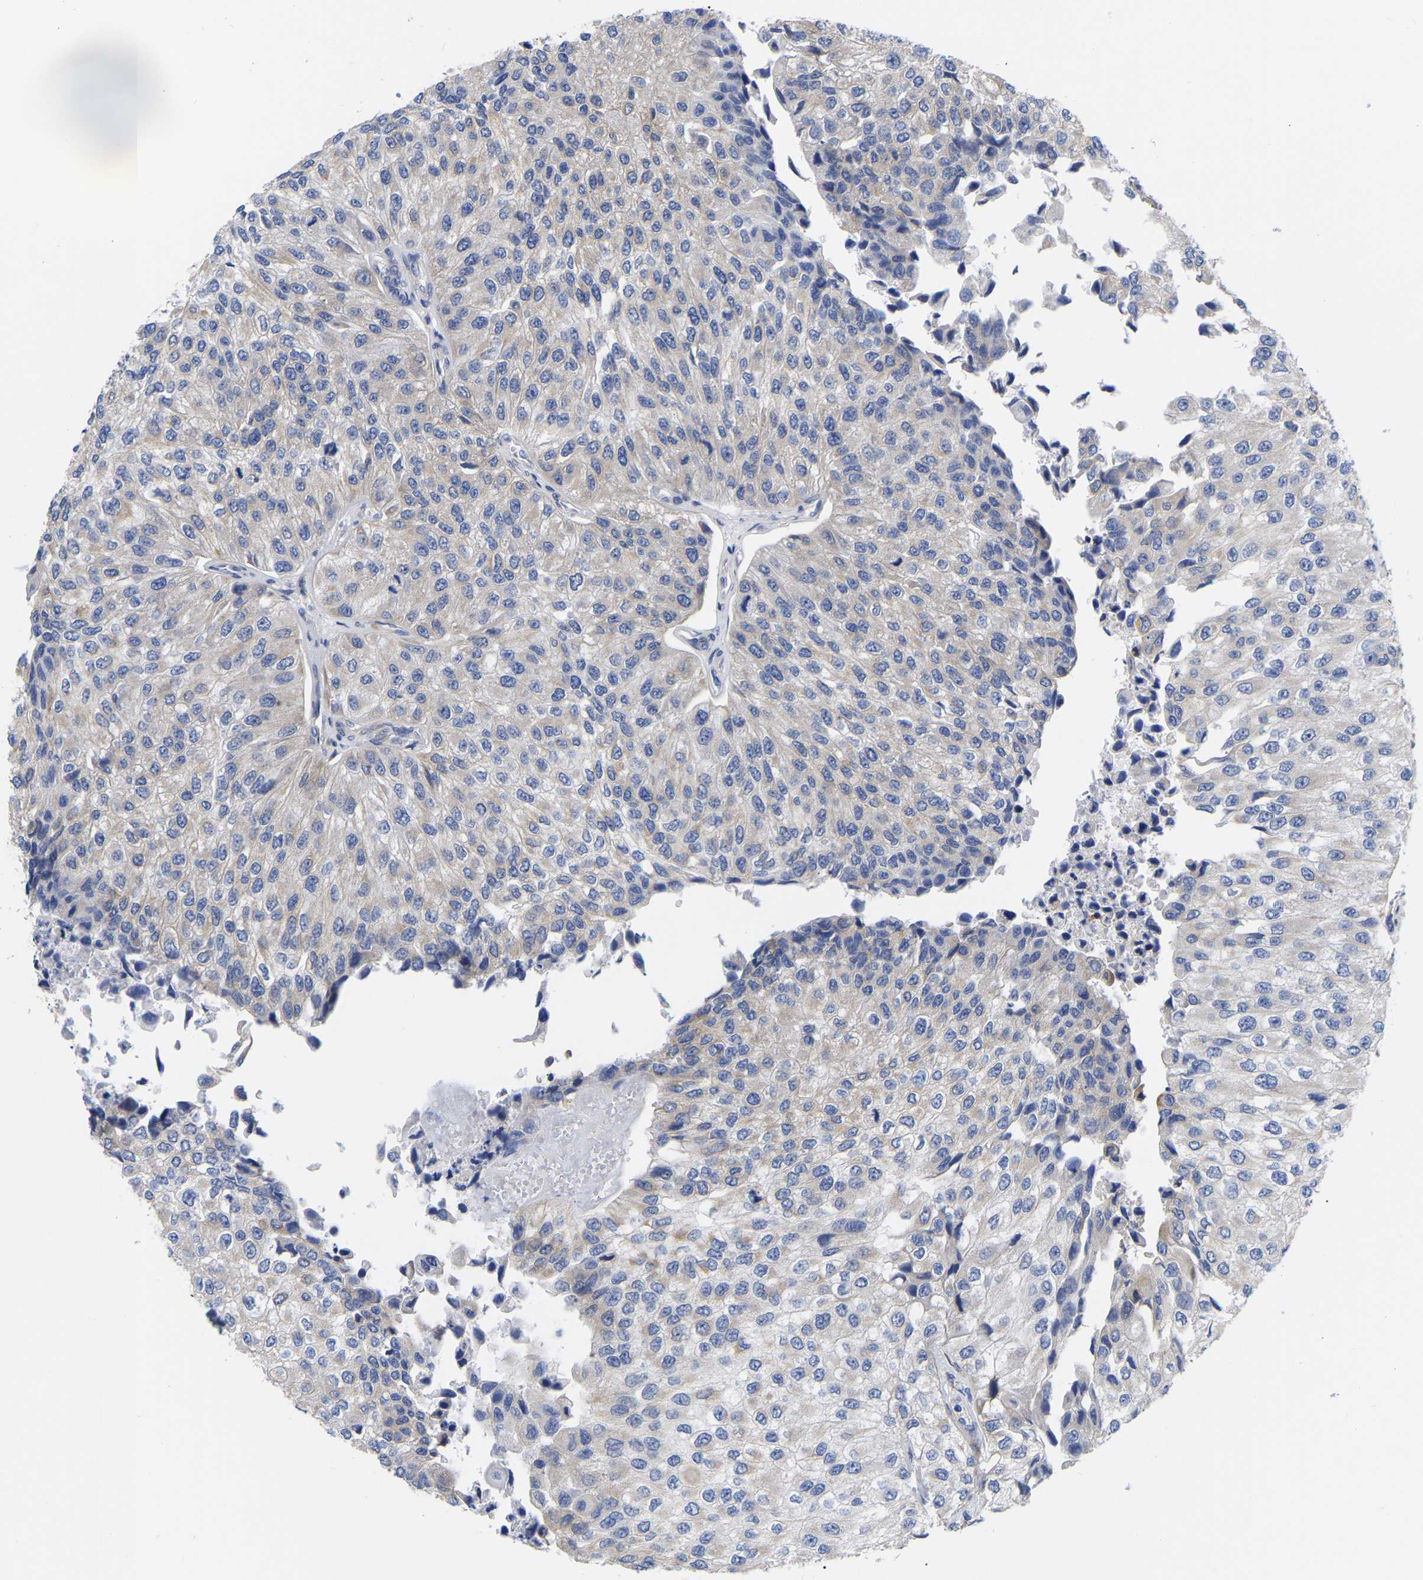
{"staining": {"intensity": "negative", "quantity": "none", "location": "none"}, "tissue": "urothelial cancer", "cell_type": "Tumor cells", "image_type": "cancer", "snomed": [{"axis": "morphology", "description": "Urothelial carcinoma, High grade"}, {"axis": "topography", "description": "Kidney"}, {"axis": "topography", "description": "Urinary bladder"}], "caption": "Immunohistochemical staining of human high-grade urothelial carcinoma demonstrates no significant positivity in tumor cells.", "gene": "CFAP298", "patient": {"sex": "male", "age": 77}}